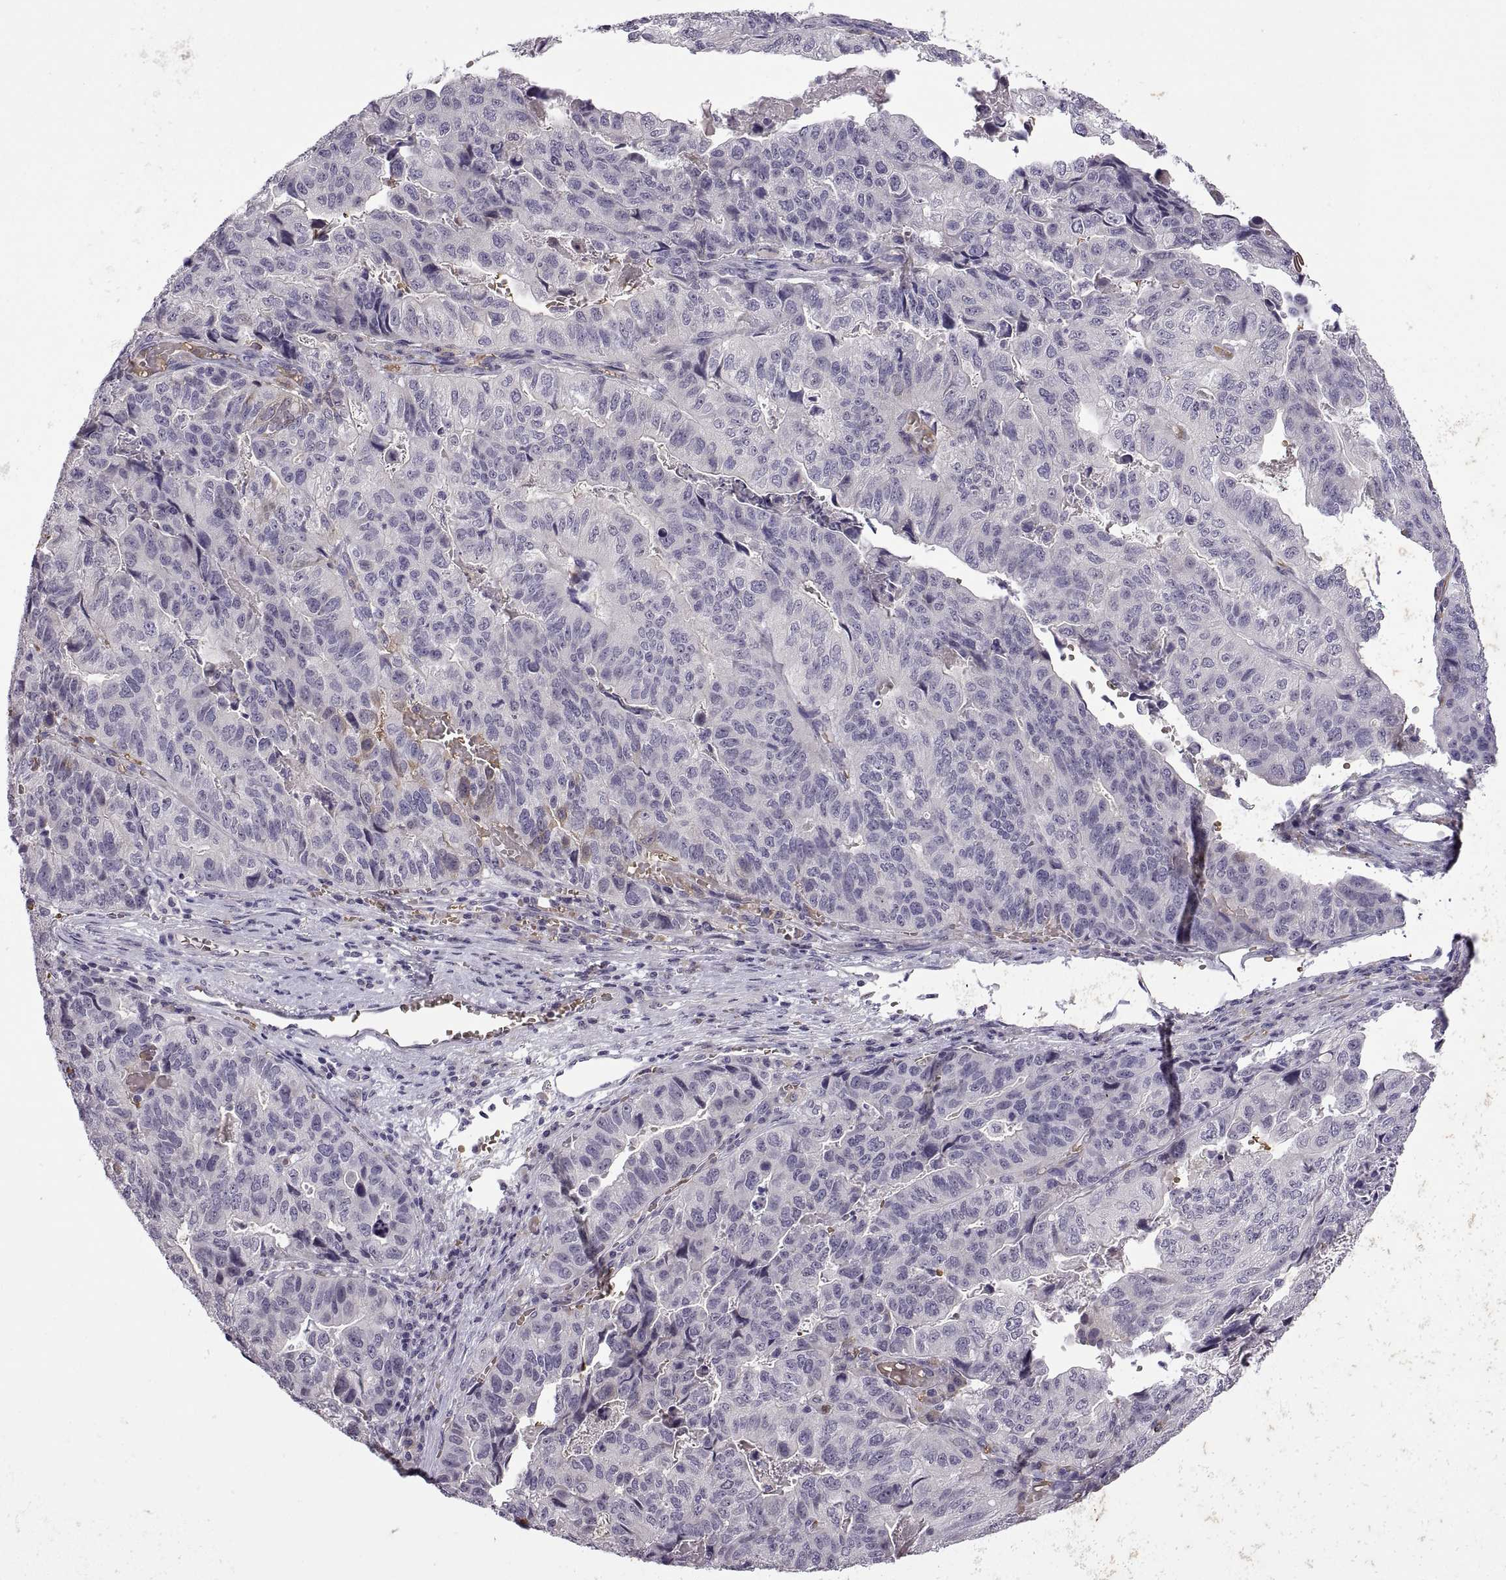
{"staining": {"intensity": "negative", "quantity": "none", "location": "none"}, "tissue": "stomach cancer", "cell_type": "Tumor cells", "image_type": "cancer", "snomed": [{"axis": "morphology", "description": "Adenocarcinoma, NOS"}, {"axis": "topography", "description": "Stomach, upper"}], "caption": "There is no significant staining in tumor cells of stomach cancer (adenocarcinoma). Brightfield microscopy of IHC stained with DAB (brown) and hematoxylin (blue), captured at high magnification.", "gene": "MEIOC", "patient": {"sex": "female", "age": 67}}